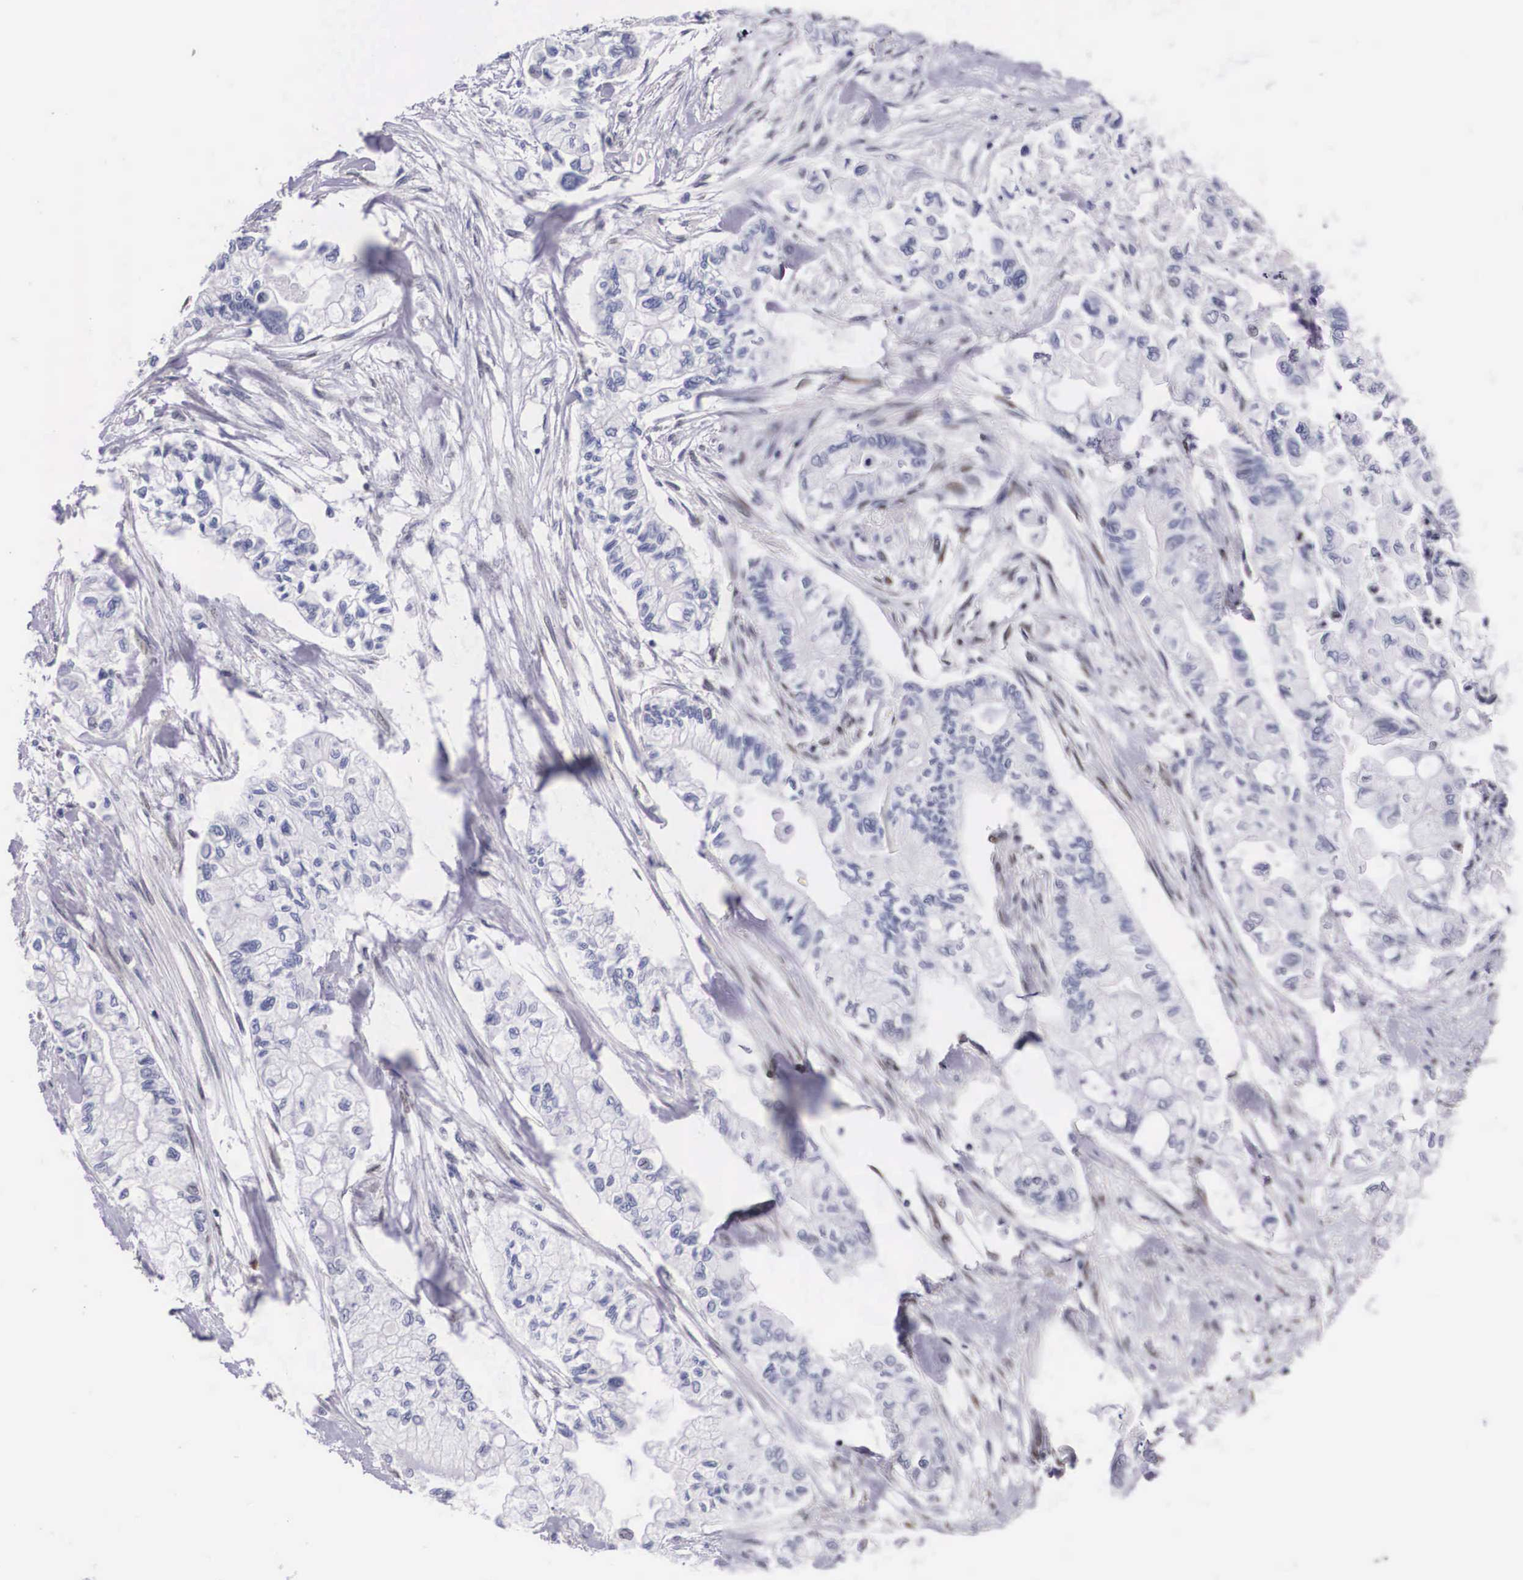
{"staining": {"intensity": "weak", "quantity": "<25%", "location": "nuclear"}, "tissue": "pancreatic cancer", "cell_type": "Tumor cells", "image_type": "cancer", "snomed": [{"axis": "morphology", "description": "Adenocarcinoma, NOS"}, {"axis": "topography", "description": "Pancreas"}], "caption": "Tumor cells show no significant protein positivity in pancreatic cancer (adenocarcinoma). The staining was performed using DAB (3,3'-diaminobenzidine) to visualize the protein expression in brown, while the nuclei were stained in blue with hematoxylin (Magnification: 20x).", "gene": "KHDRBS3", "patient": {"sex": "male", "age": 79}}